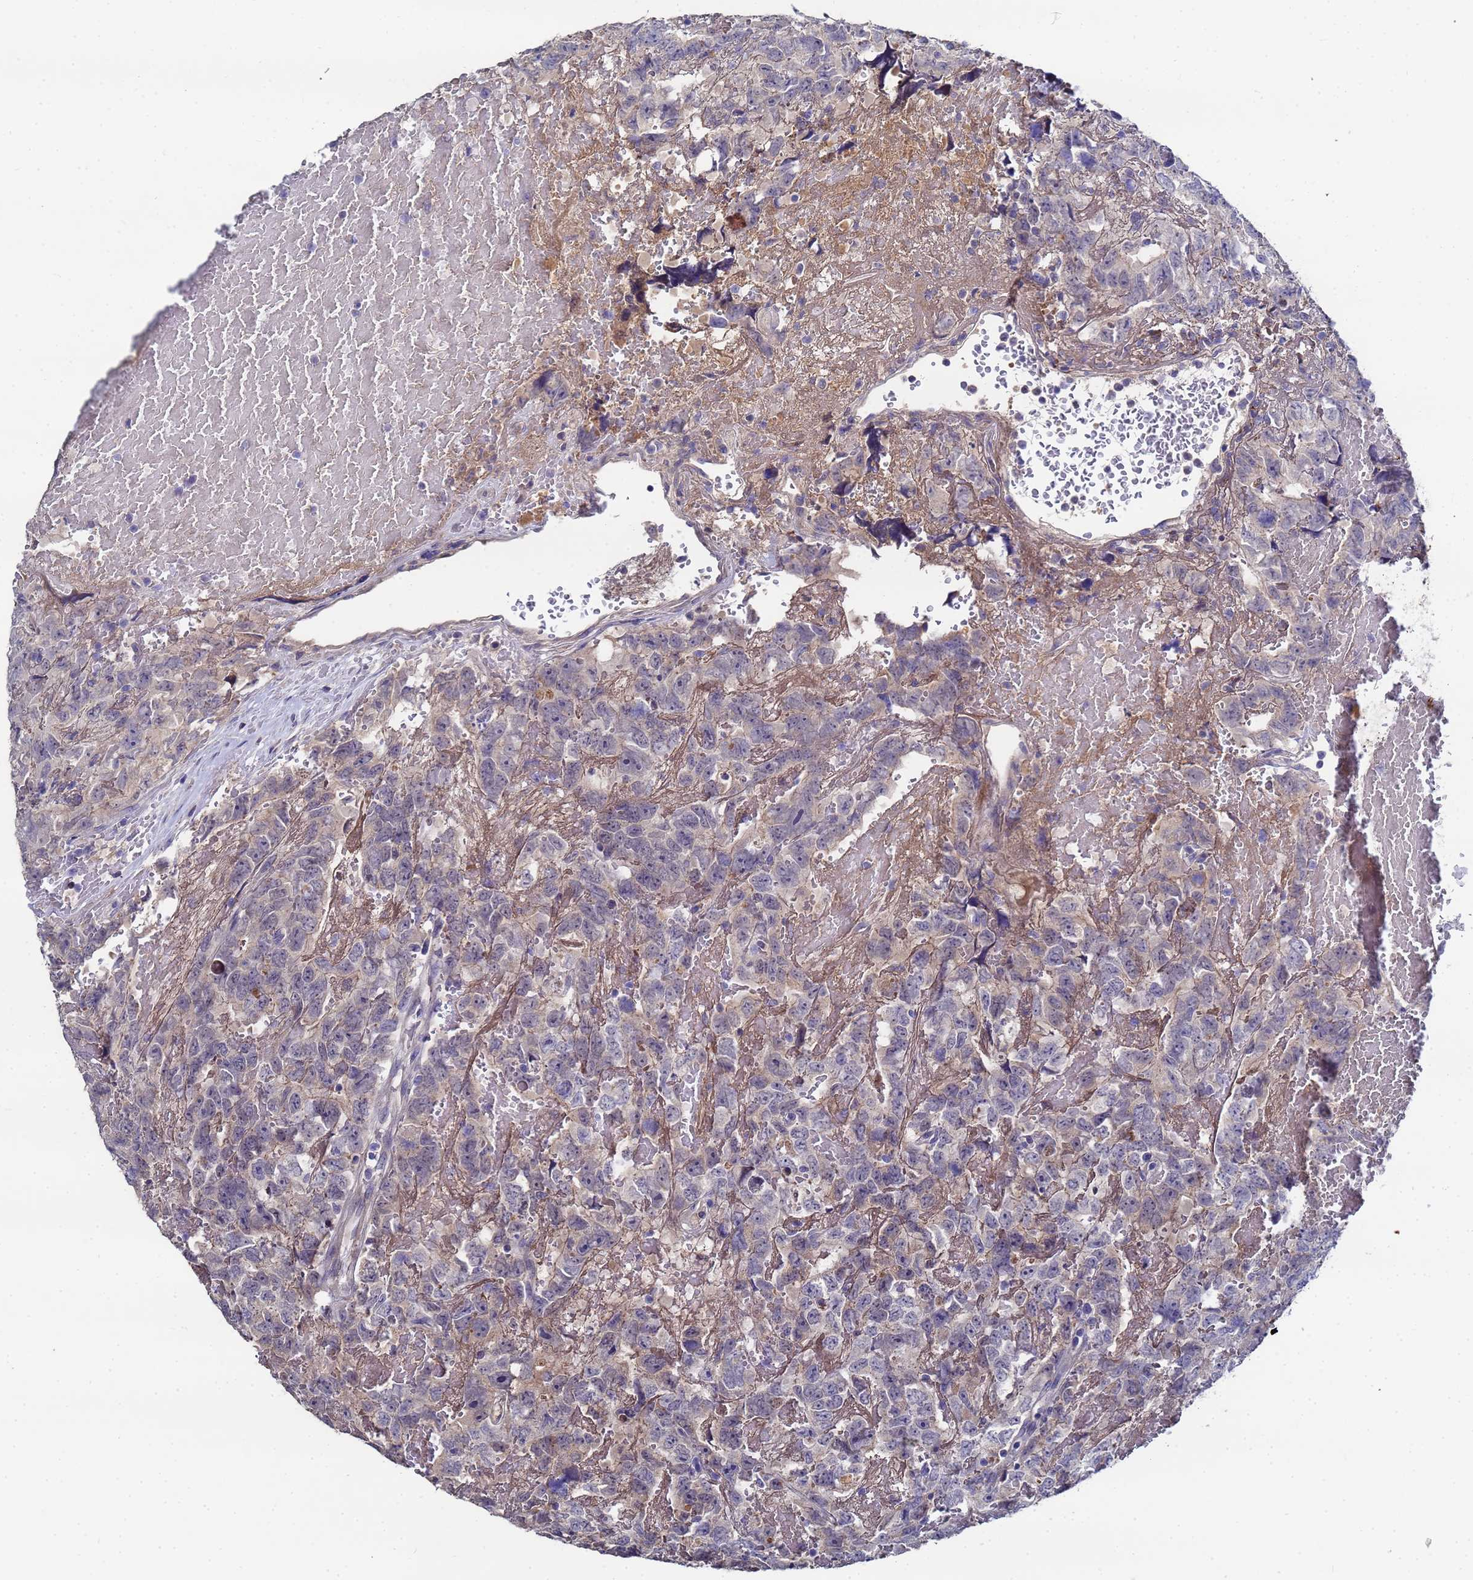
{"staining": {"intensity": "negative", "quantity": "none", "location": "none"}, "tissue": "testis cancer", "cell_type": "Tumor cells", "image_type": "cancer", "snomed": [{"axis": "morphology", "description": "Carcinoma, Embryonal, NOS"}, {"axis": "topography", "description": "Testis"}], "caption": "Histopathology image shows no significant protein positivity in tumor cells of testis cancer.", "gene": "TCP10L", "patient": {"sex": "male", "age": 45}}